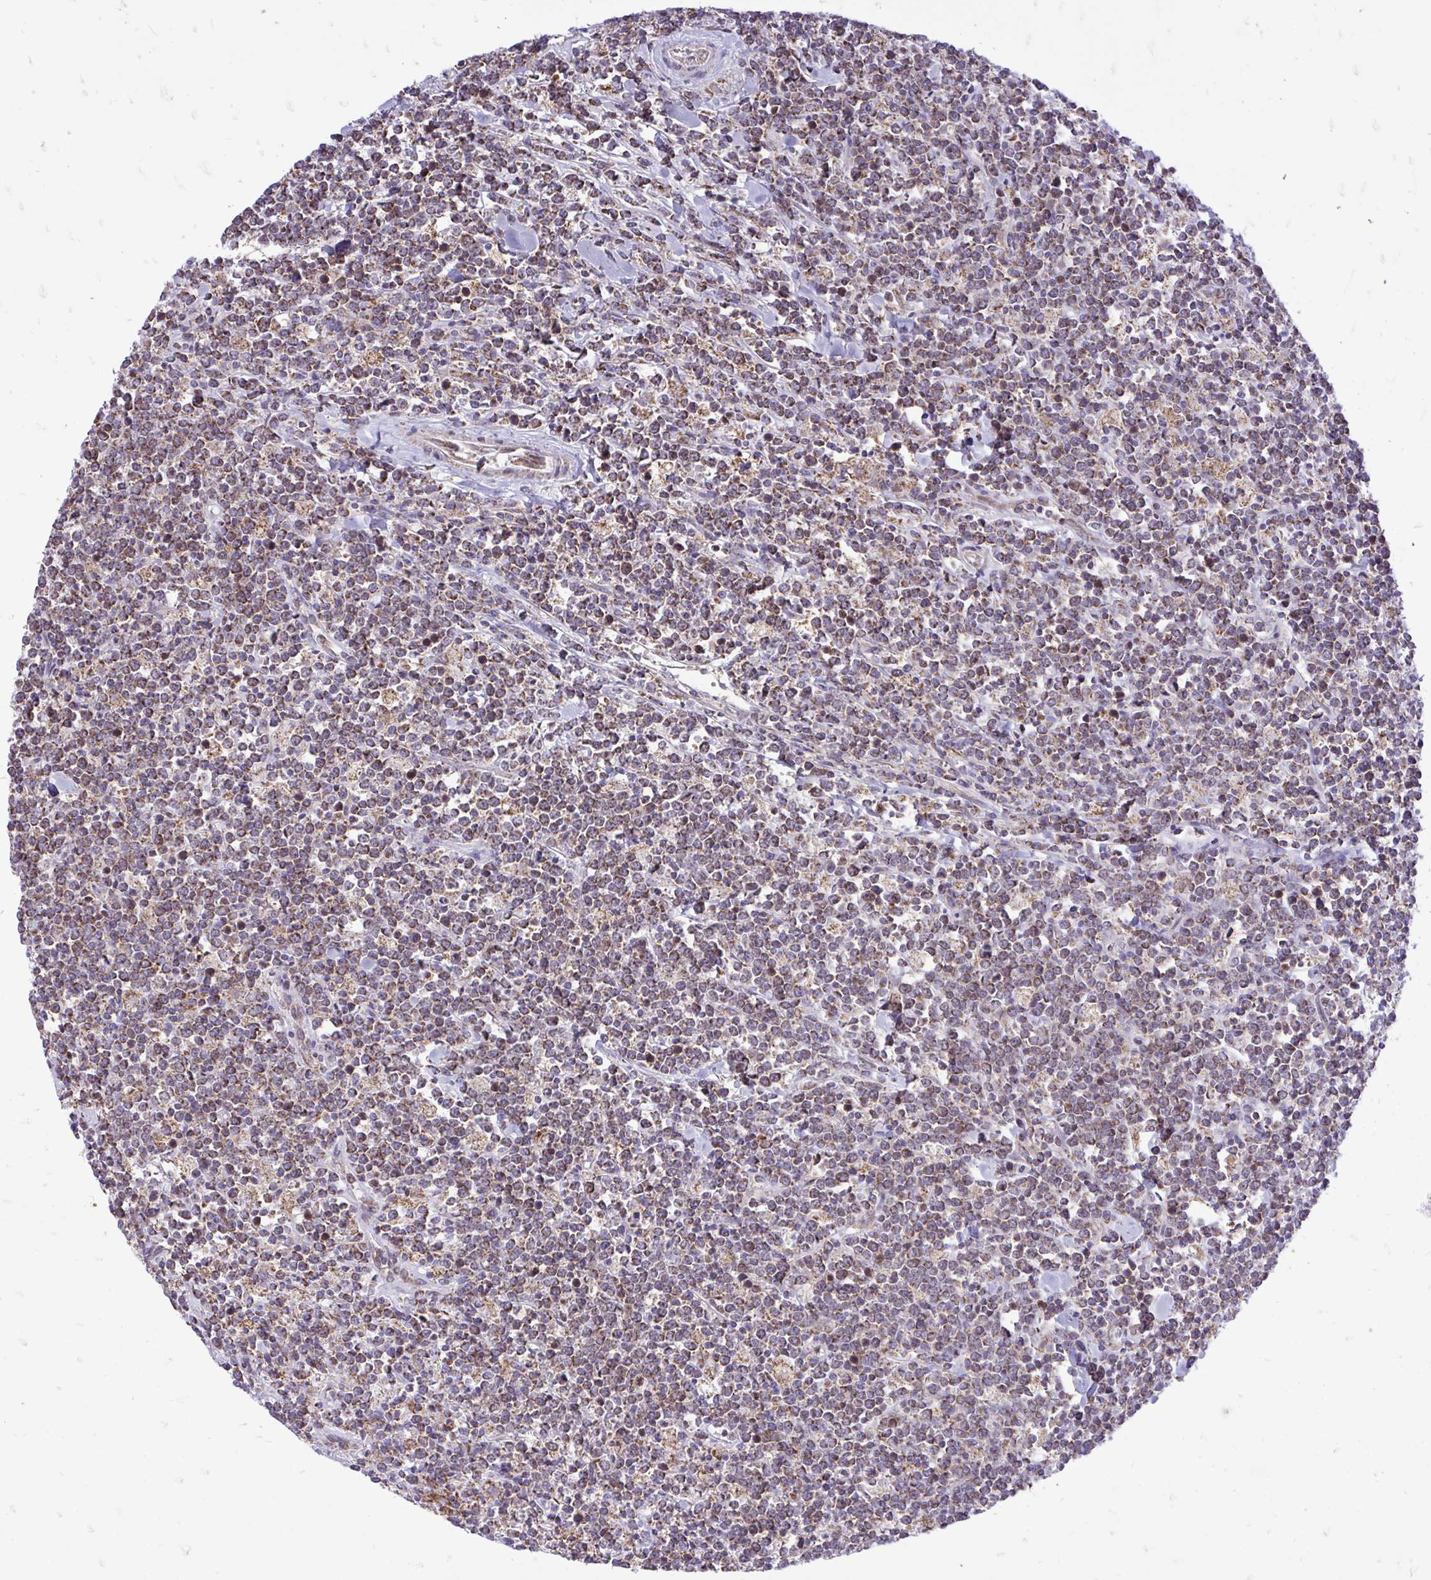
{"staining": {"intensity": "moderate", "quantity": ">75%", "location": "cytoplasmic/membranous"}, "tissue": "lymphoma", "cell_type": "Tumor cells", "image_type": "cancer", "snomed": [{"axis": "morphology", "description": "Malignant lymphoma, non-Hodgkin's type, High grade"}, {"axis": "topography", "description": "Small intestine"}, {"axis": "topography", "description": "Colon"}], "caption": "Immunohistochemistry (DAB (3,3'-diaminobenzidine)) staining of human lymphoma displays moderate cytoplasmic/membranous protein positivity in approximately >75% of tumor cells.", "gene": "UBE2C", "patient": {"sex": "male", "age": 8}}